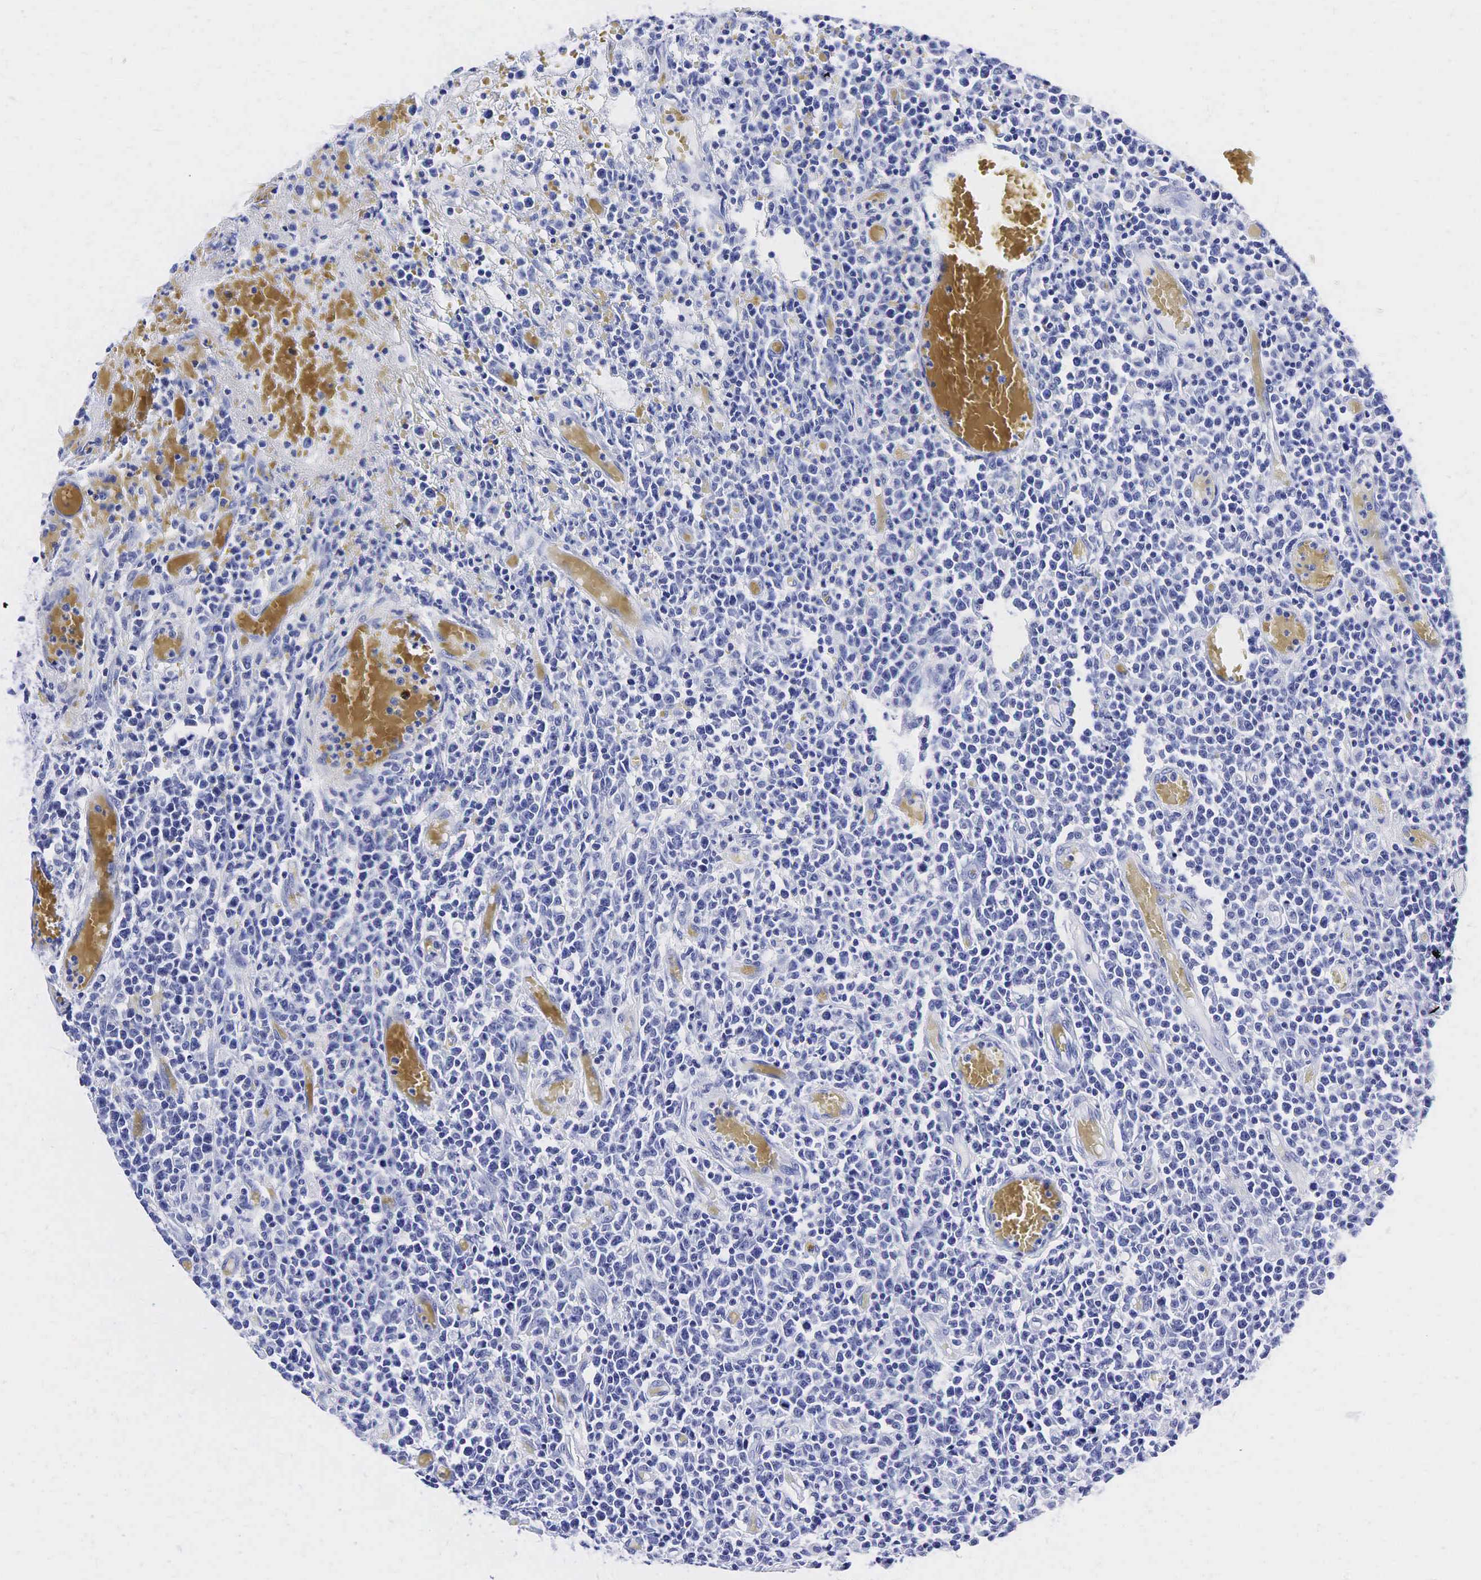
{"staining": {"intensity": "negative", "quantity": "none", "location": "none"}, "tissue": "lymphoma", "cell_type": "Tumor cells", "image_type": "cancer", "snomed": [{"axis": "morphology", "description": "Malignant lymphoma, non-Hodgkin's type, High grade"}, {"axis": "topography", "description": "Colon"}], "caption": "This is an immunohistochemistry micrograph of human lymphoma. There is no expression in tumor cells.", "gene": "TG", "patient": {"sex": "male", "age": 82}}